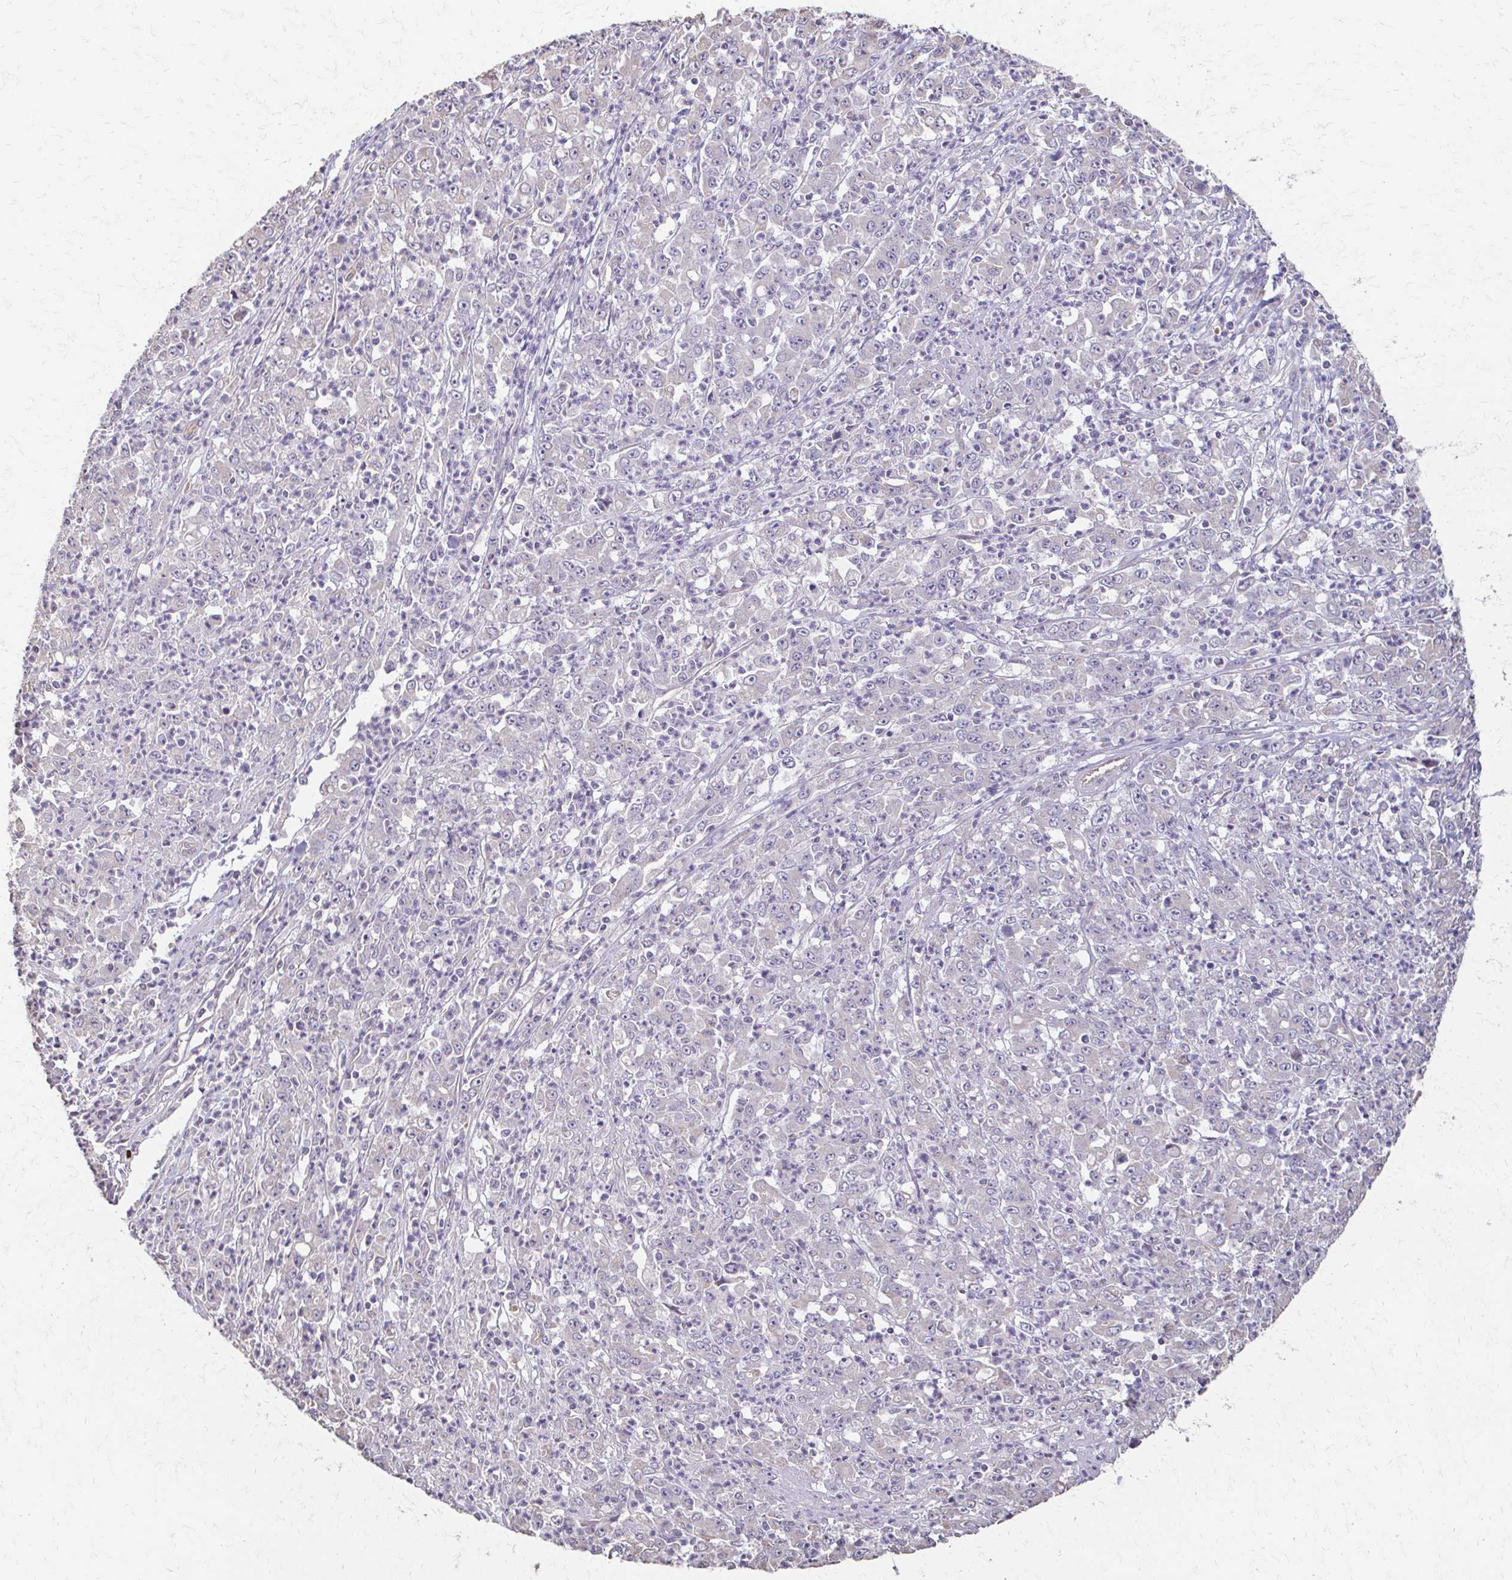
{"staining": {"intensity": "negative", "quantity": "none", "location": "none"}, "tissue": "stomach cancer", "cell_type": "Tumor cells", "image_type": "cancer", "snomed": [{"axis": "morphology", "description": "Adenocarcinoma, NOS"}, {"axis": "topography", "description": "Stomach, lower"}], "caption": "Stomach cancer (adenocarcinoma) stained for a protein using immunohistochemistry (IHC) displays no expression tumor cells.", "gene": "IL18BP", "patient": {"sex": "female", "age": 71}}